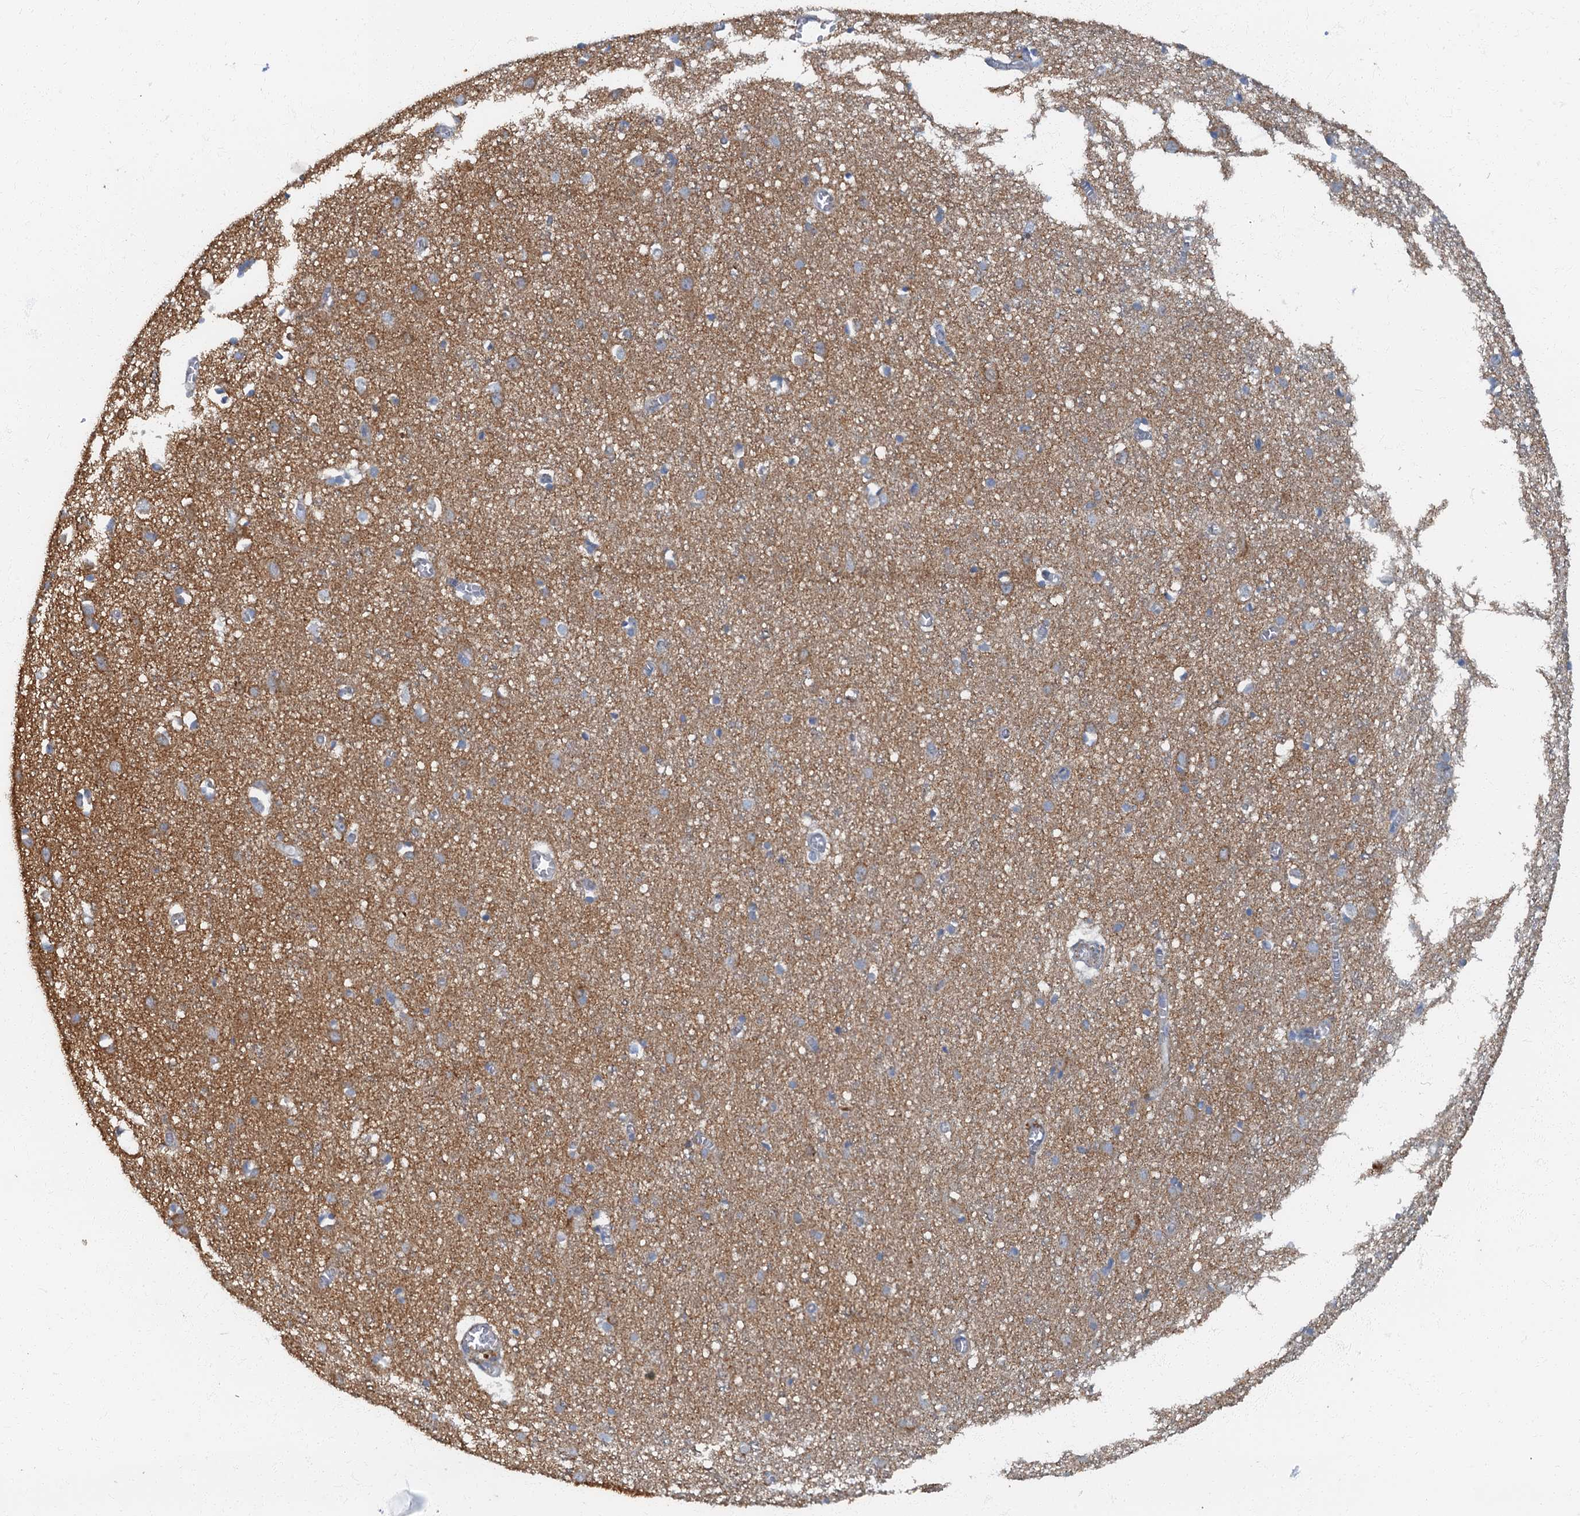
{"staining": {"intensity": "negative", "quantity": "none", "location": "none"}, "tissue": "cerebral cortex", "cell_type": "Endothelial cells", "image_type": "normal", "snomed": [{"axis": "morphology", "description": "Normal tissue, NOS"}, {"axis": "topography", "description": "Cerebral cortex"}], "caption": "Human cerebral cortex stained for a protein using immunohistochemistry demonstrates no staining in endothelial cells.", "gene": "ARL11", "patient": {"sex": "female", "age": 64}}